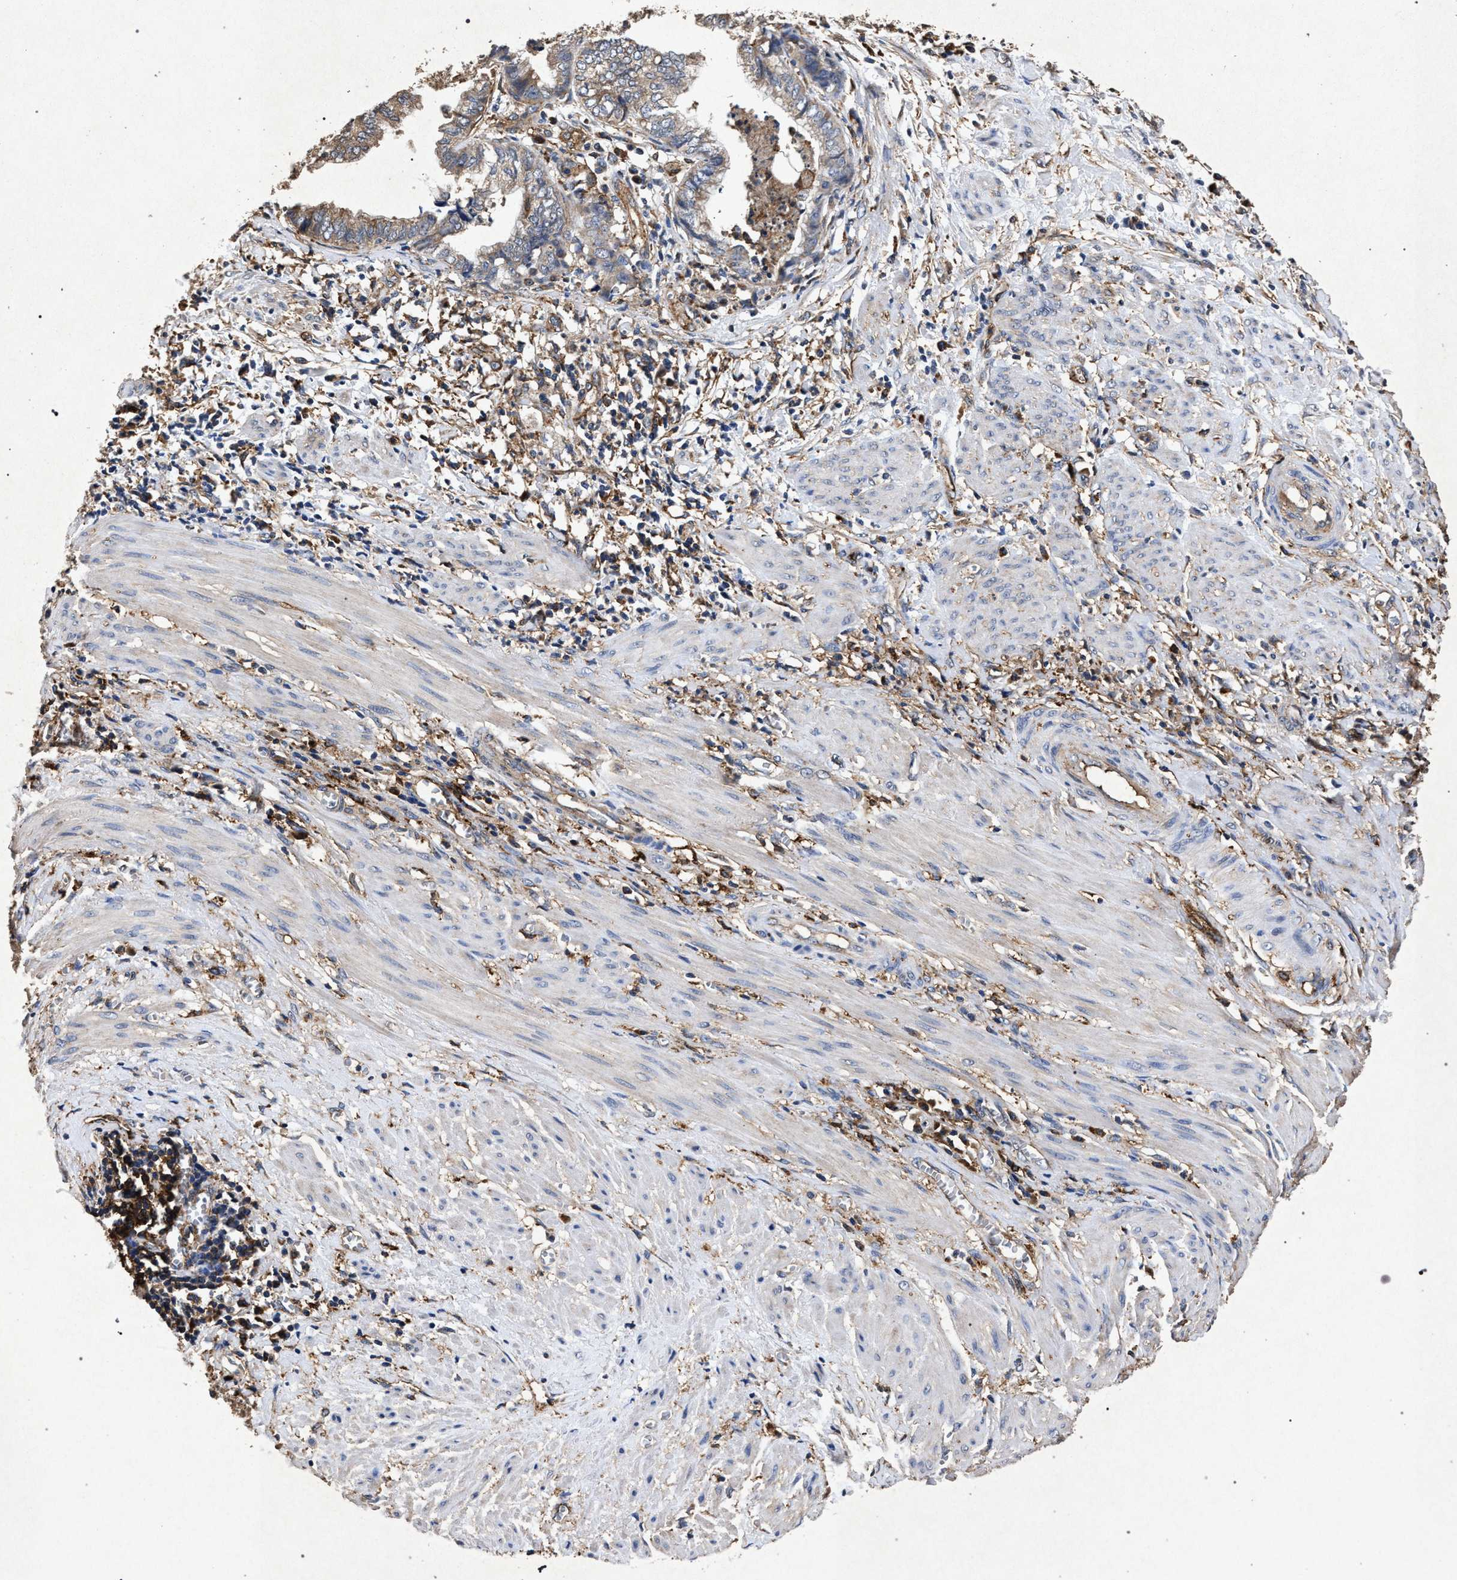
{"staining": {"intensity": "weak", "quantity": "<25%", "location": "cytoplasmic/membranous"}, "tissue": "endometrial cancer", "cell_type": "Tumor cells", "image_type": "cancer", "snomed": [{"axis": "morphology", "description": "Necrosis, NOS"}, {"axis": "morphology", "description": "Adenocarcinoma, NOS"}, {"axis": "topography", "description": "Endometrium"}], "caption": "Immunohistochemical staining of human adenocarcinoma (endometrial) demonstrates no significant staining in tumor cells.", "gene": "MARCKS", "patient": {"sex": "female", "age": 79}}